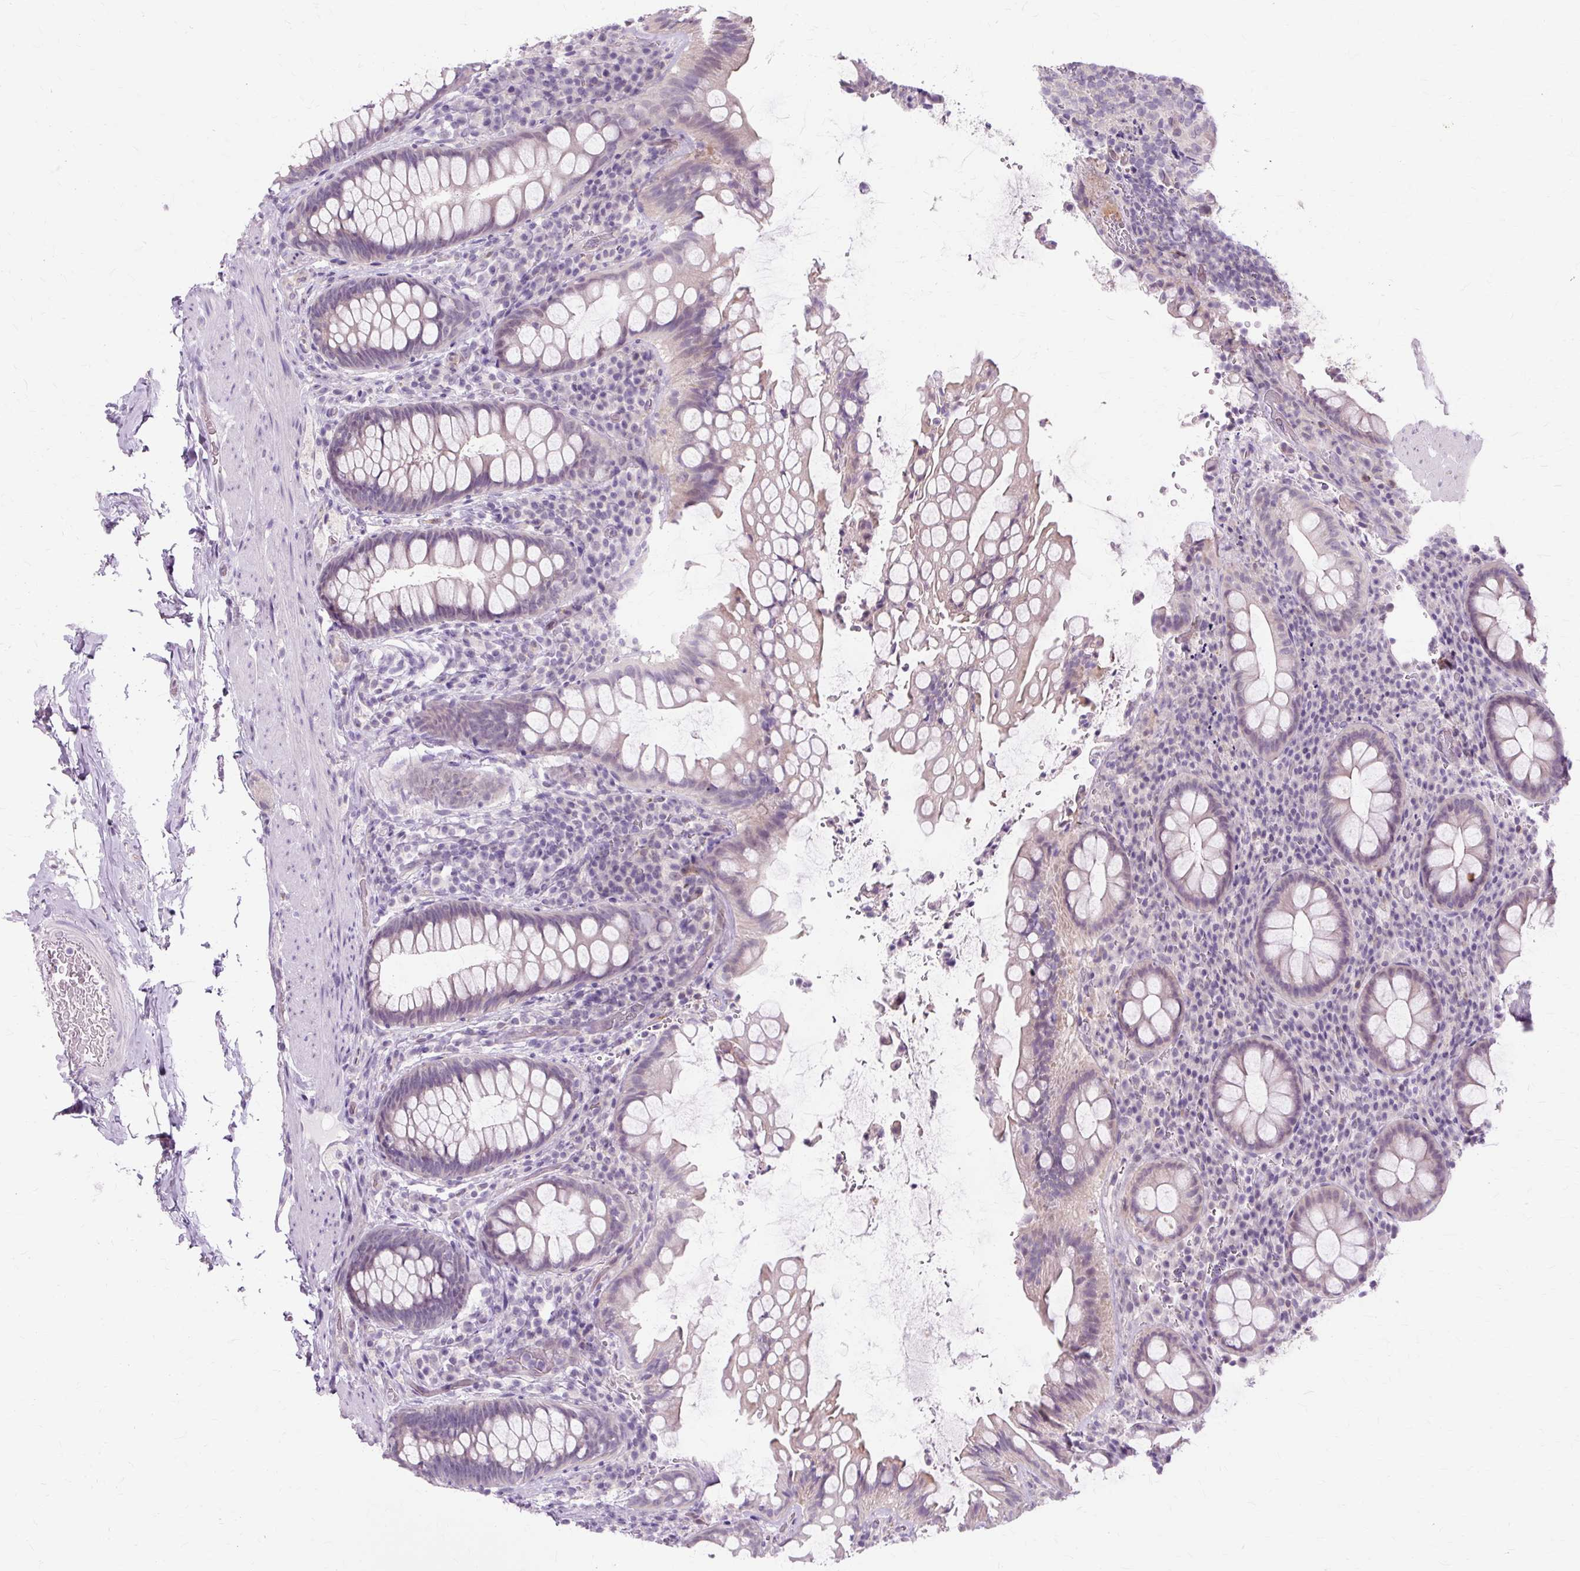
{"staining": {"intensity": "weak", "quantity": "<25%", "location": "cytoplasmic/membranous"}, "tissue": "rectum", "cell_type": "Glandular cells", "image_type": "normal", "snomed": [{"axis": "morphology", "description": "Normal tissue, NOS"}, {"axis": "topography", "description": "Rectum"}], "caption": "The micrograph shows no staining of glandular cells in unremarkable rectum. Nuclei are stained in blue.", "gene": "ZNF35", "patient": {"sex": "female", "age": 69}}